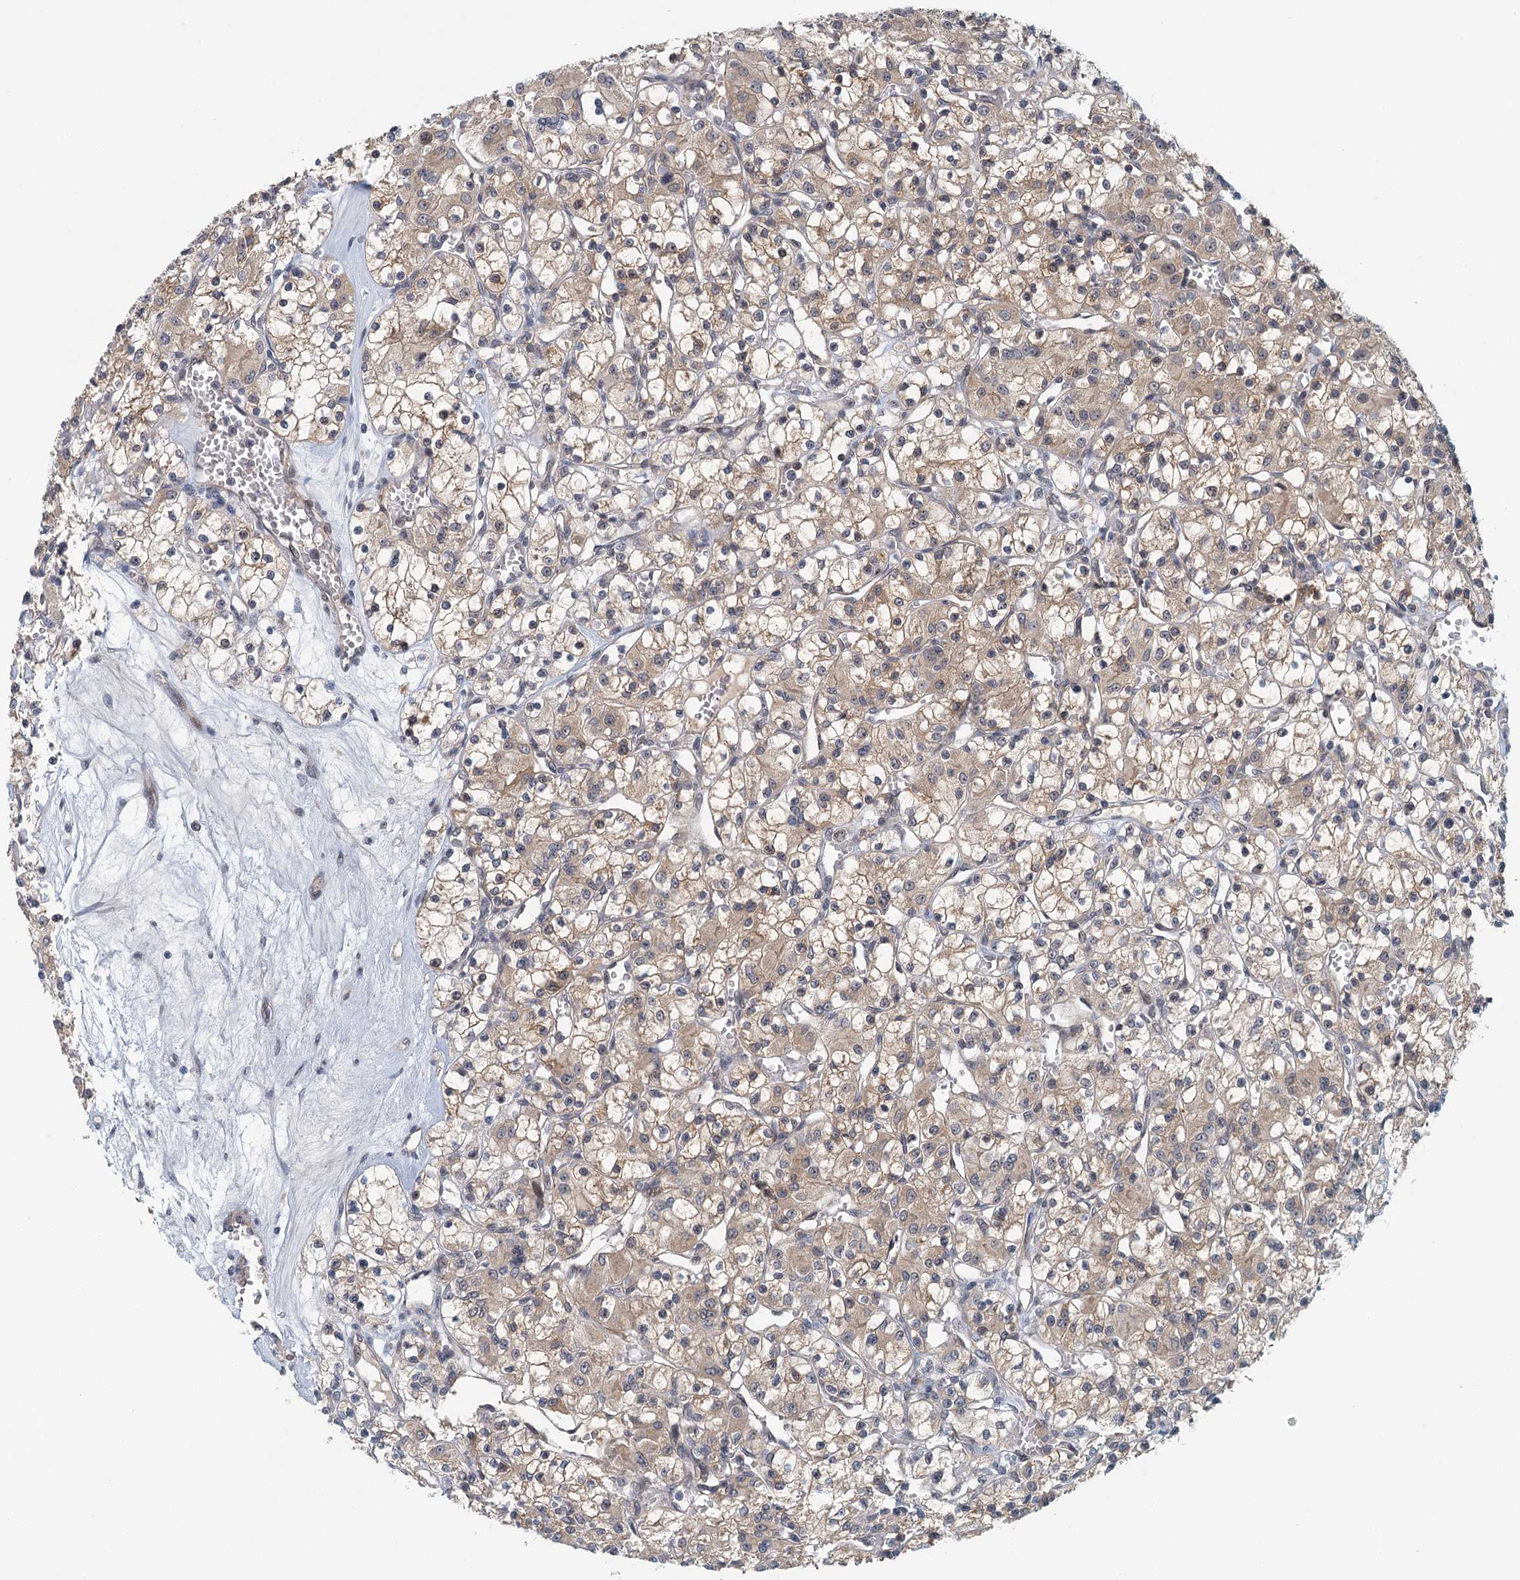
{"staining": {"intensity": "weak", "quantity": "25%-75%", "location": "cytoplasmic/membranous"}, "tissue": "renal cancer", "cell_type": "Tumor cells", "image_type": "cancer", "snomed": [{"axis": "morphology", "description": "Adenocarcinoma, NOS"}, {"axis": "topography", "description": "Kidney"}], "caption": "Renal cancer (adenocarcinoma) stained for a protein demonstrates weak cytoplasmic/membranous positivity in tumor cells.", "gene": "TAS2R42", "patient": {"sex": "female", "age": 59}}